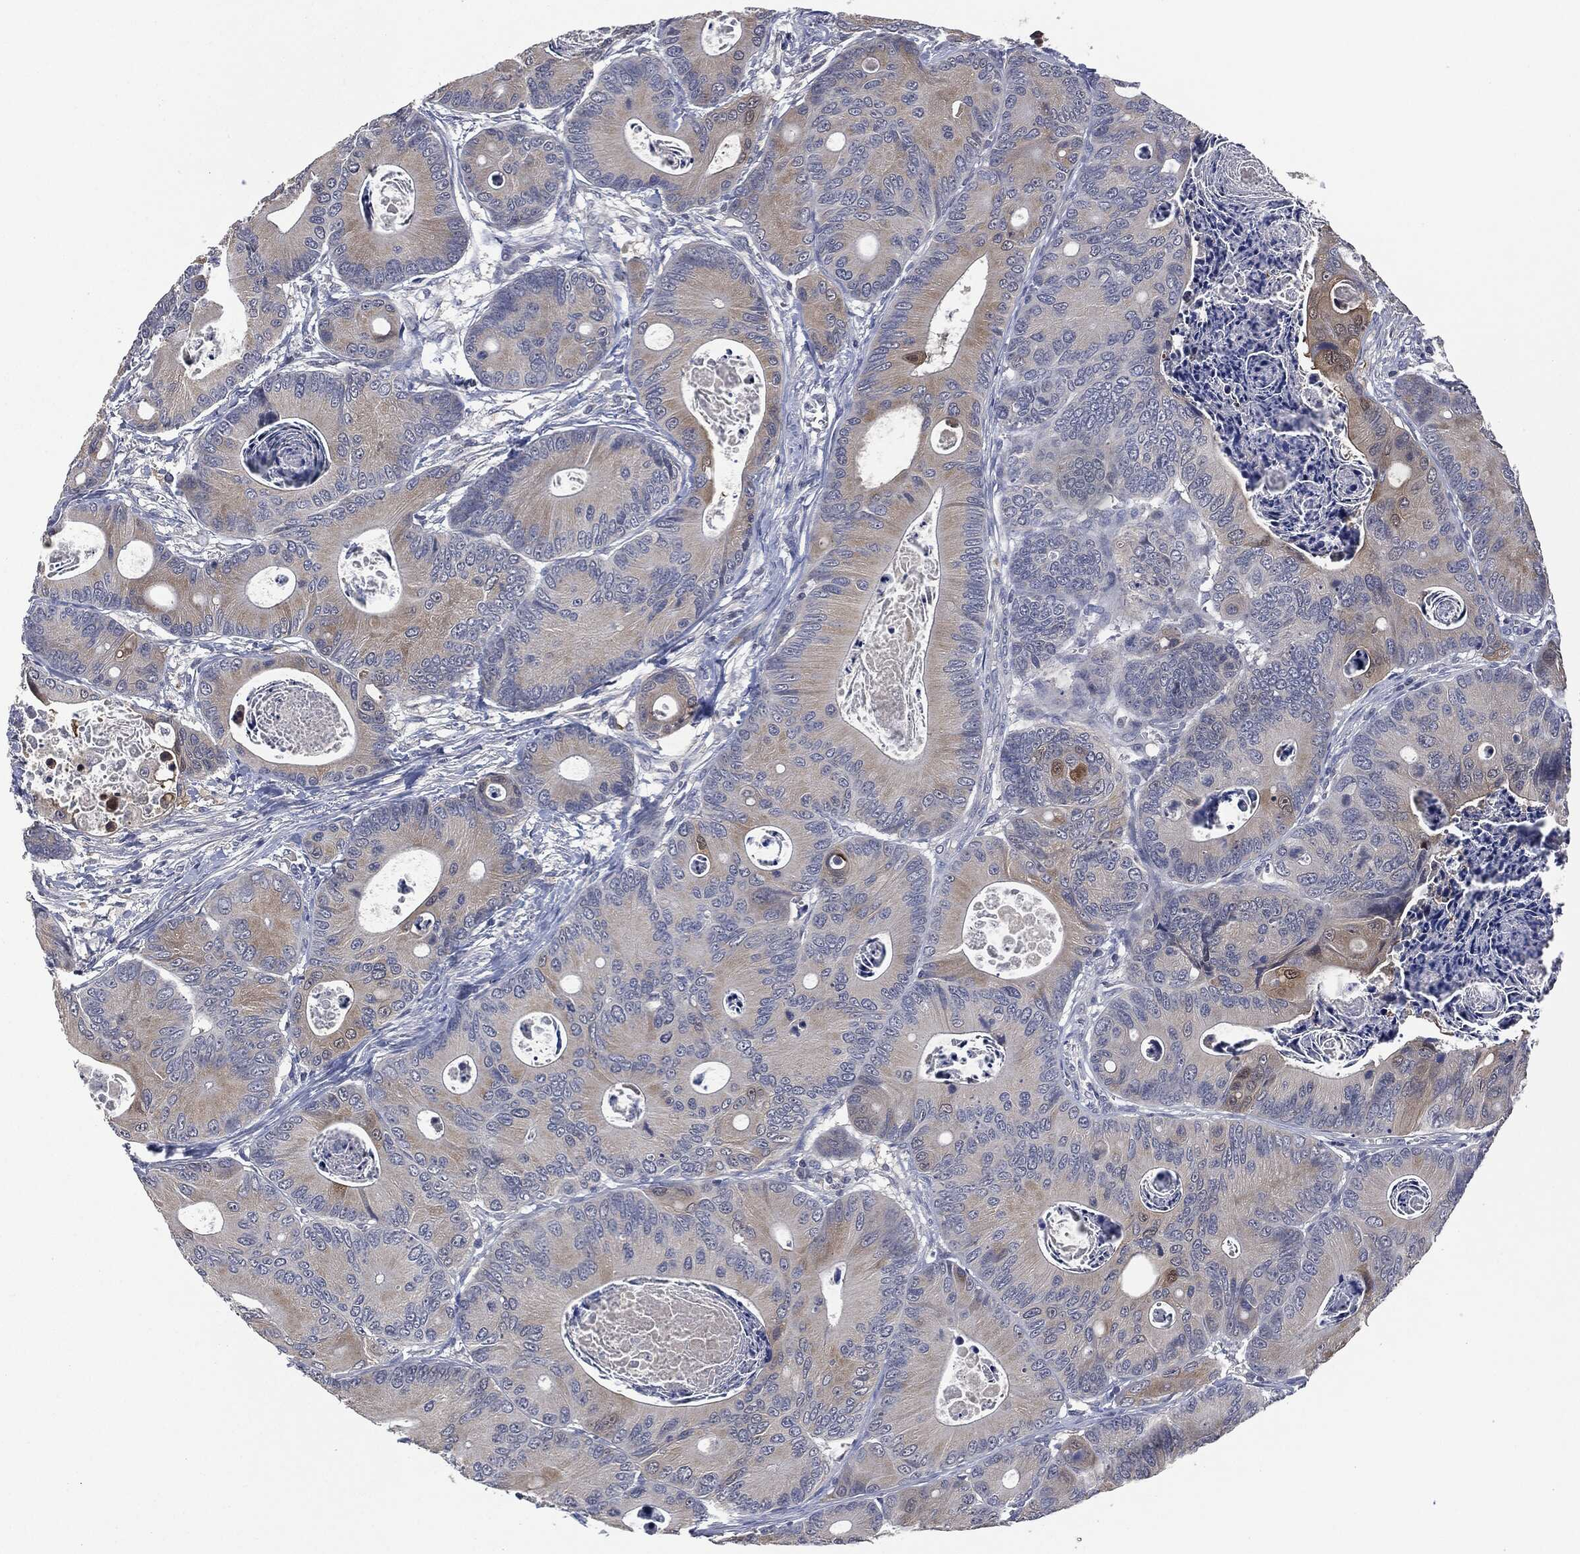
{"staining": {"intensity": "weak", "quantity": "<25%", "location": "cytoplasmic/membranous"}, "tissue": "colorectal cancer", "cell_type": "Tumor cells", "image_type": "cancer", "snomed": [{"axis": "morphology", "description": "Adenocarcinoma, NOS"}, {"axis": "topography", "description": "Colon"}], "caption": "Adenocarcinoma (colorectal) was stained to show a protein in brown. There is no significant expression in tumor cells.", "gene": "IL1RN", "patient": {"sex": "female", "age": 78}}